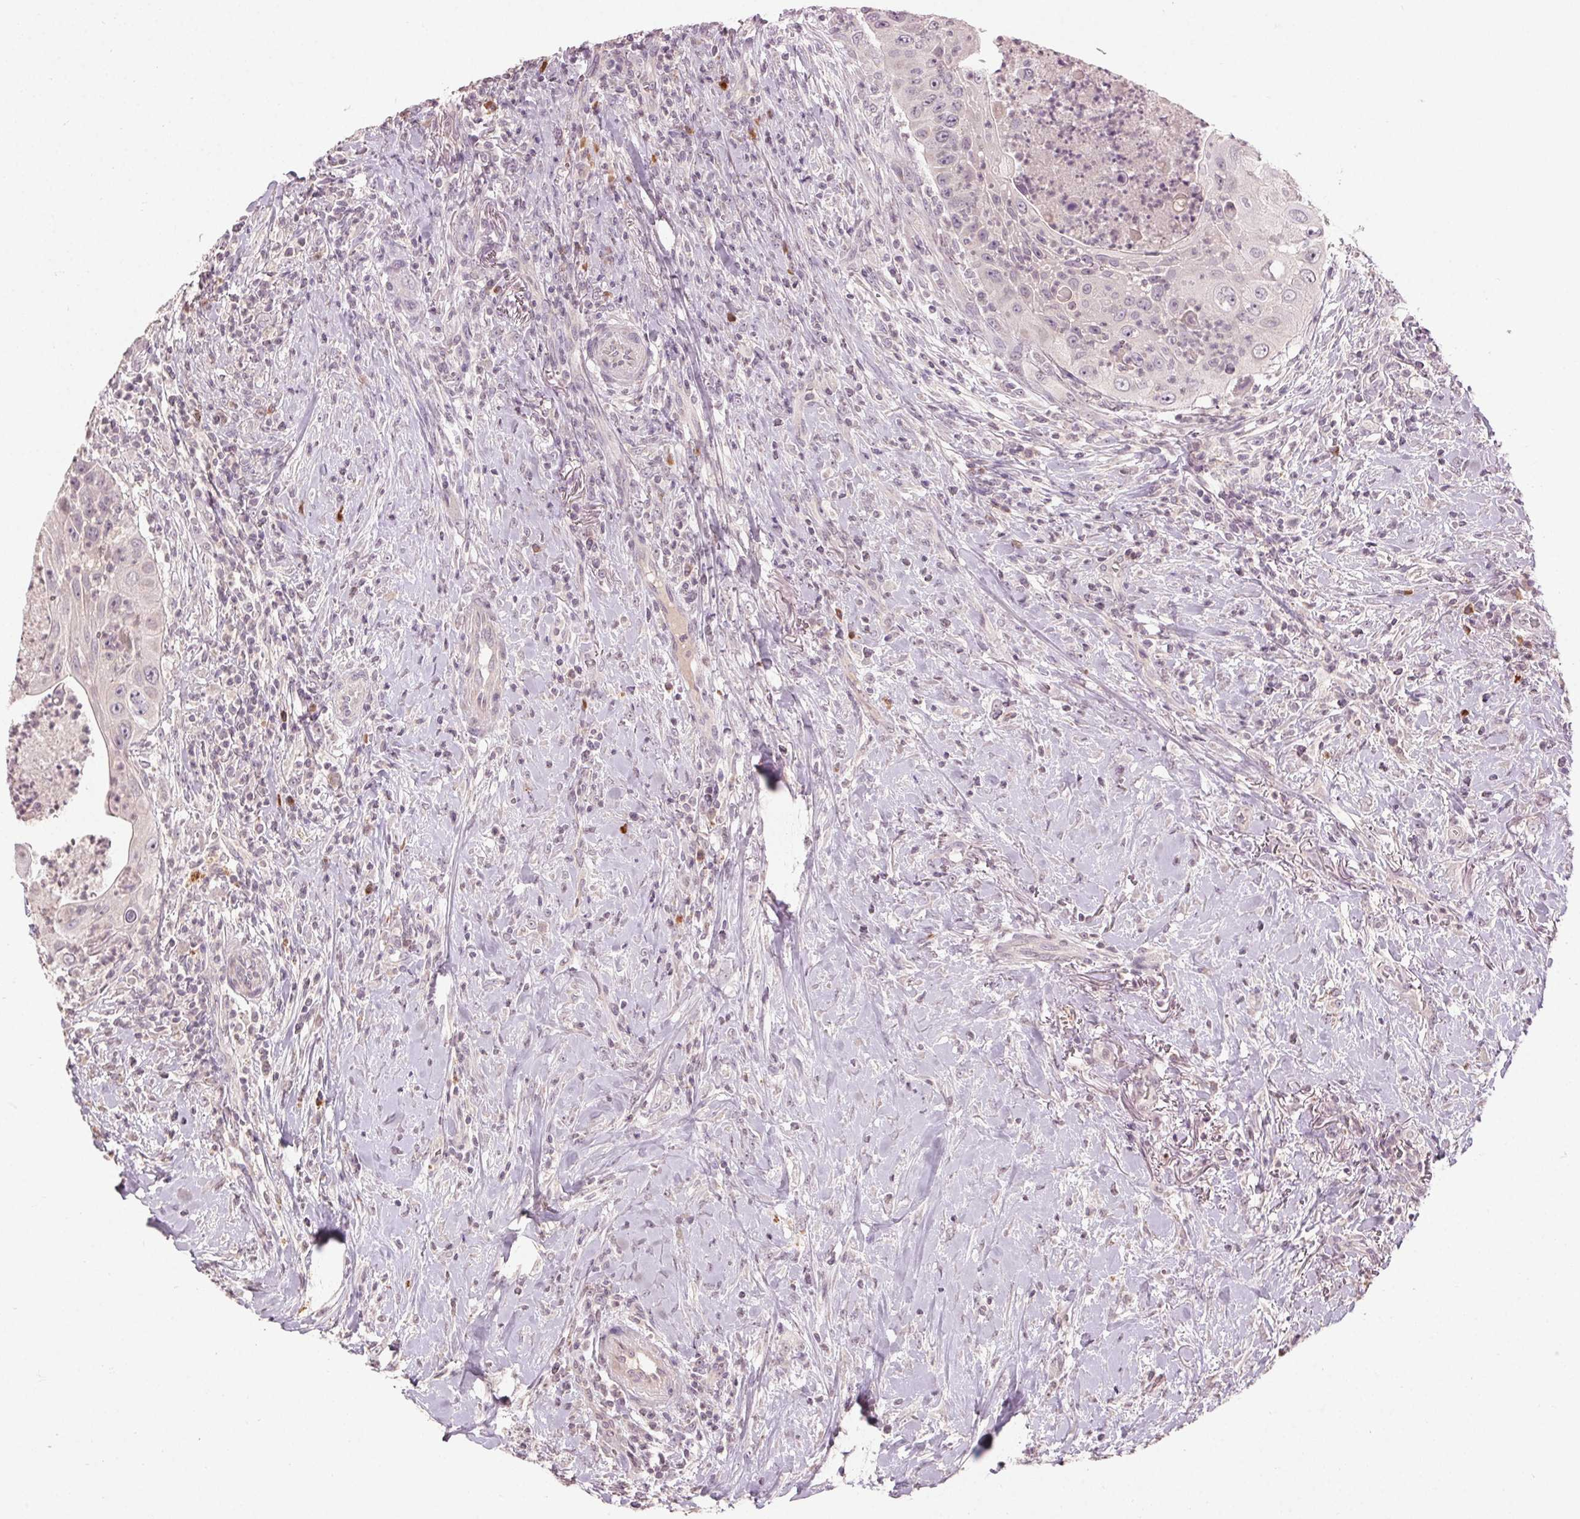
{"staining": {"intensity": "negative", "quantity": "none", "location": "none"}, "tissue": "head and neck cancer", "cell_type": "Tumor cells", "image_type": "cancer", "snomed": [{"axis": "morphology", "description": "Squamous cell carcinoma, NOS"}, {"axis": "topography", "description": "Head-Neck"}], "caption": "A histopathology image of head and neck squamous cell carcinoma stained for a protein shows no brown staining in tumor cells.", "gene": "KLRC3", "patient": {"sex": "male", "age": 69}}